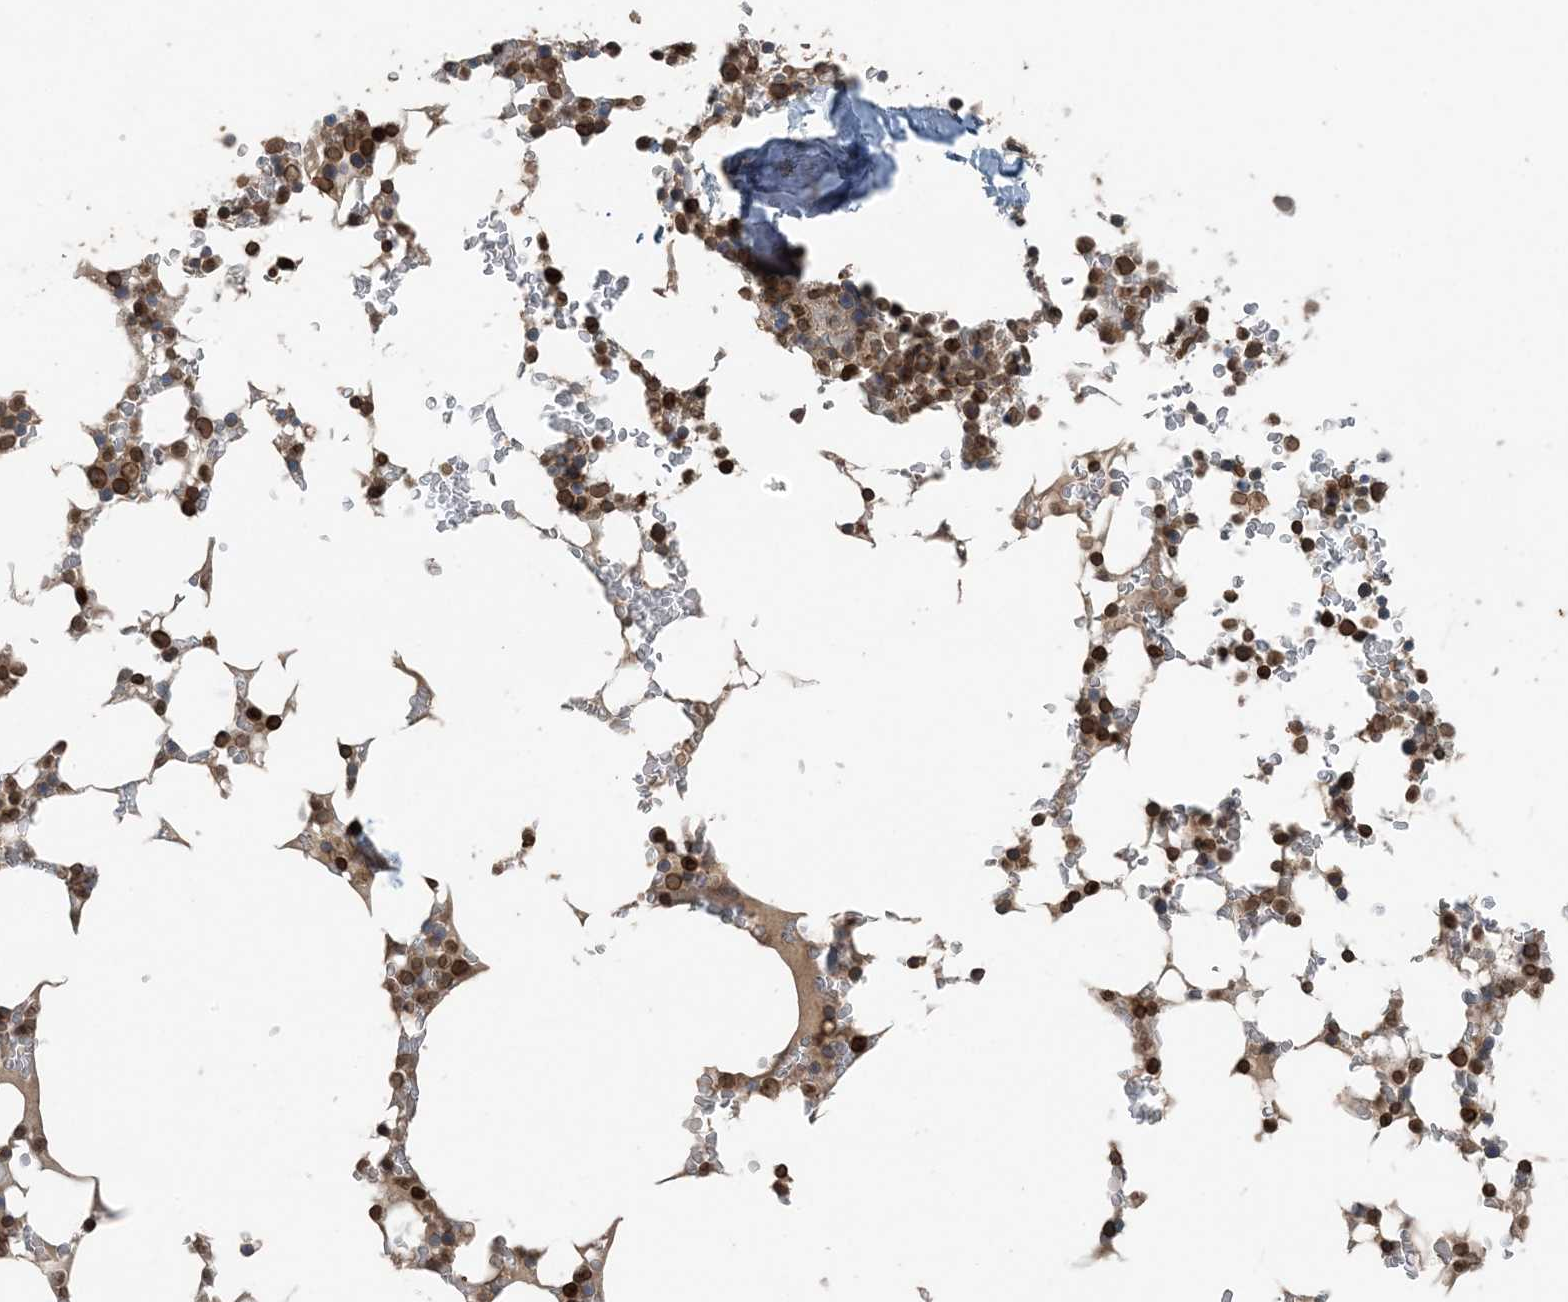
{"staining": {"intensity": "strong", "quantity": "25%-75%", "location": "cytoplasmic/membranous,nuclear"}, "tissue": "bone marrow", "cell_type": "Hematopoietic cells", "image_type": "normal", "snomed": [{"axis": "morphology", "description": "Normal tissue, NOS"}, {"axis": "topography", "description": "Bone marrow"}], "caption": "Normal bone marrow displays strong cytoplasmic/membranous,nuclear positivity in about 25%-75% of hematopoietic cells, visualized by immunohistochemistry.", "gene": "ZFAND2B", "patient": {"sex": "male", "age": 58}}